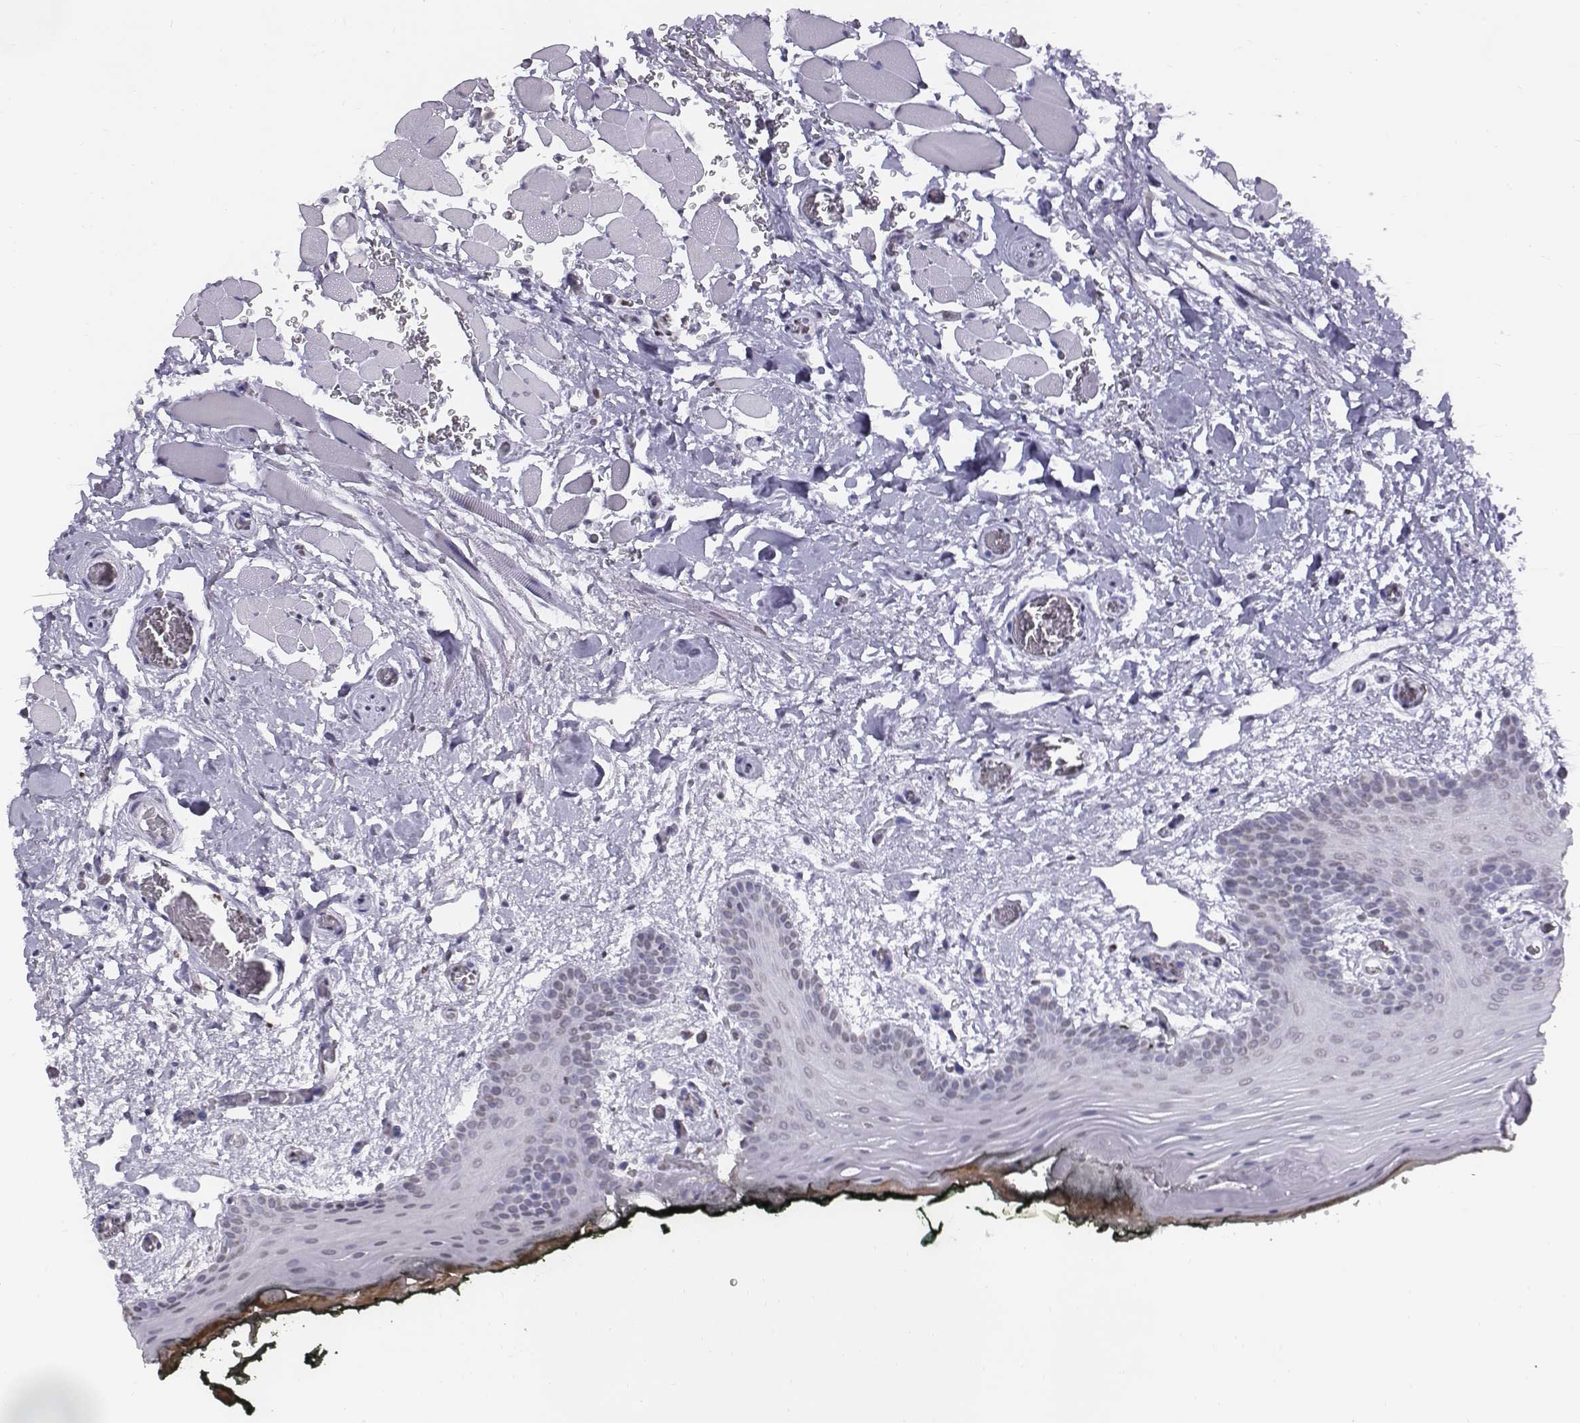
{"staining": {"intensity": "negative", "quantity": "none", "location": "none"}, "tissue": "oral mucosa", "cell_type": "Squamous epithelial cells", "image_type": "normal", "snomed": [{"axis": "morphology", "description": "Normal tissue, NOS"}, {"axis": "topography", "description": "Oral tissue"}, {"axis": "topography", "description": "Head-Neck"}], "caption": "DAB immunohistochemical staining of benign oral mucosa displays no significant positivity in squamous epithelial cells.", "gene": "BARHL1", "patient": {"sex": "male", "age": 65}}